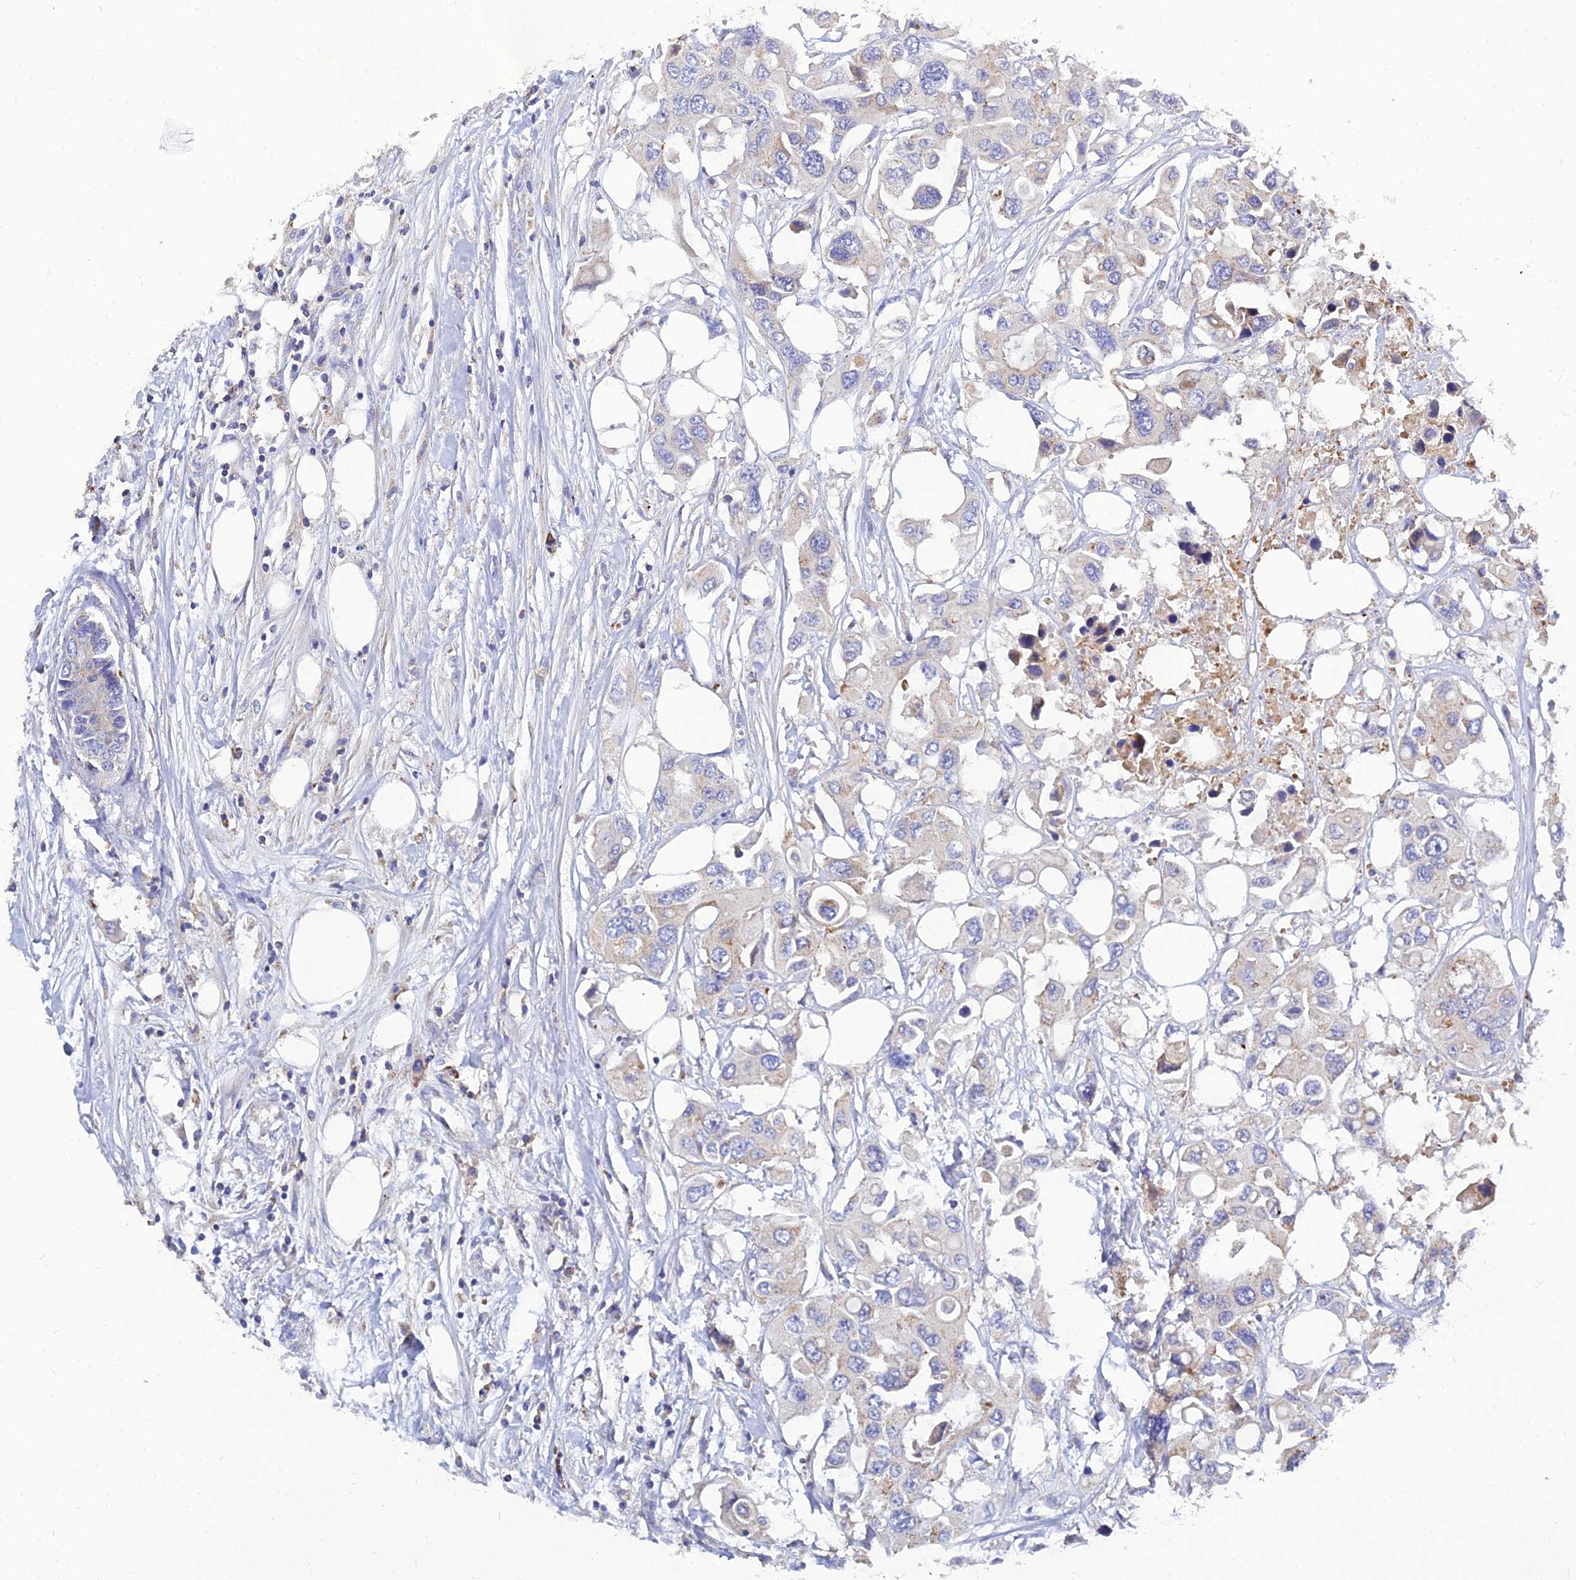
{"staining": {"intensity": "weak", "quantity": "<25%", "location": "cytoplasmic/membranous"}, "tissue": "colorectal cancer", "cell_type": "Tumor cells", "image_type": "cancer", "snomed": [{"axis": "morphology", "description": "Adenocarcinoma, NOS"}, {"axis": "topography", "description": "Colon"}], "caption": "Immunohistochemistry of human adenocarcinoma (colorectal) reveals no positivity in tumor cells.", "gene": "NPY", "patient": {"sex": "male", "age": 77}}